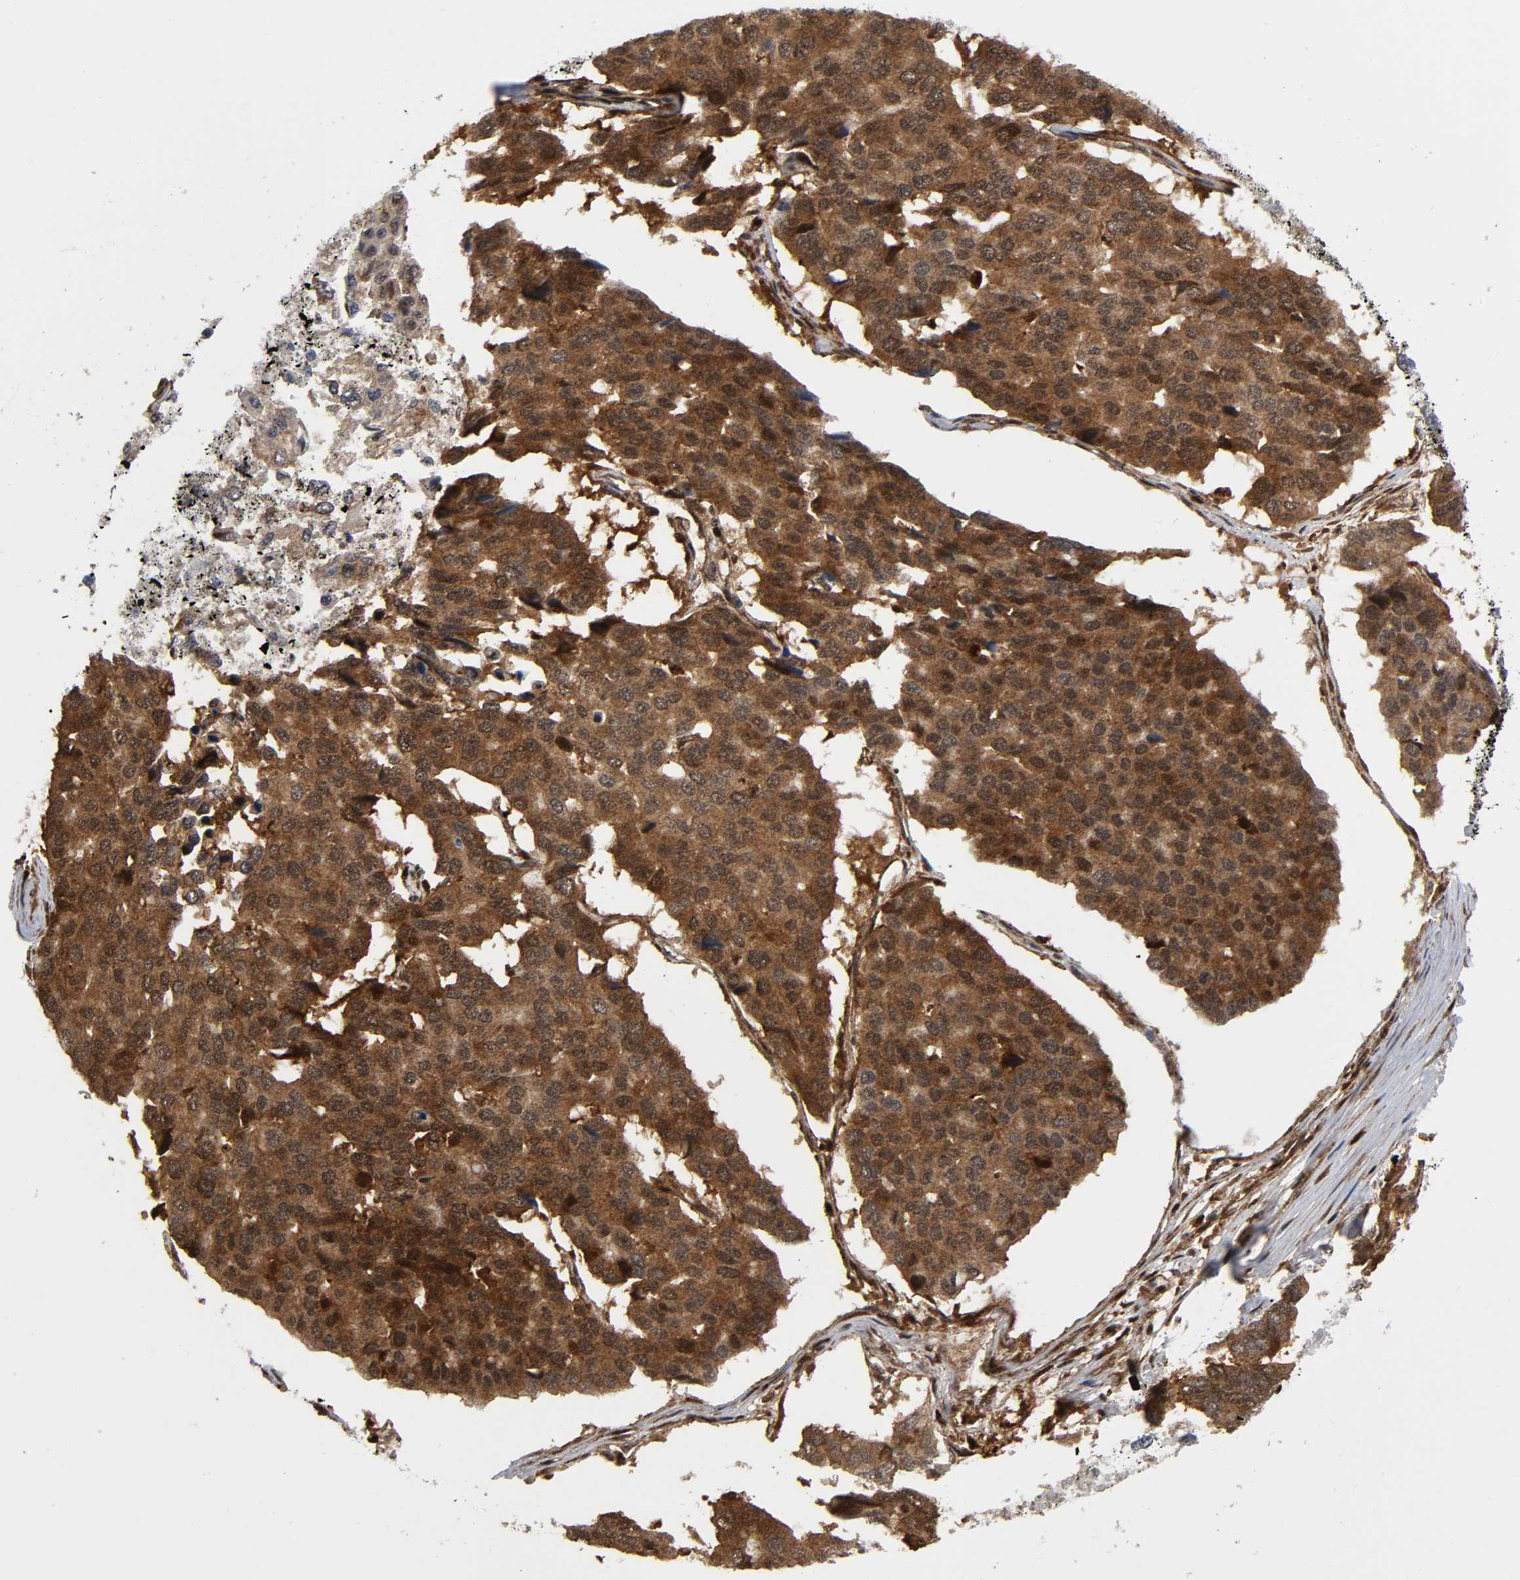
{"staining": {"intensity": "strong", "quantity": ">75%", "location": "cytoplasmic/membranous"}, "tissue": "pancreatic cancer", "cell_type": "Tumor cells", "image_type": "cancer", "snomed": [{"axis": "morphology", "description": "Adenocarcinoma, NOS"}, {"axis": "topography", "description": "Pancreas"}], "caption": "This photomicrograph displays pancreatic cancer (adenocarcinoma) stained with immunohistochemistry to label a protein in brown. The cytoplasmic/membranous of tumor cells show strong positivity for the protein. Nuclei are counter-stained blue.", "gene": "MAPK1", "patient": {"sex": "male", "age": 50}}